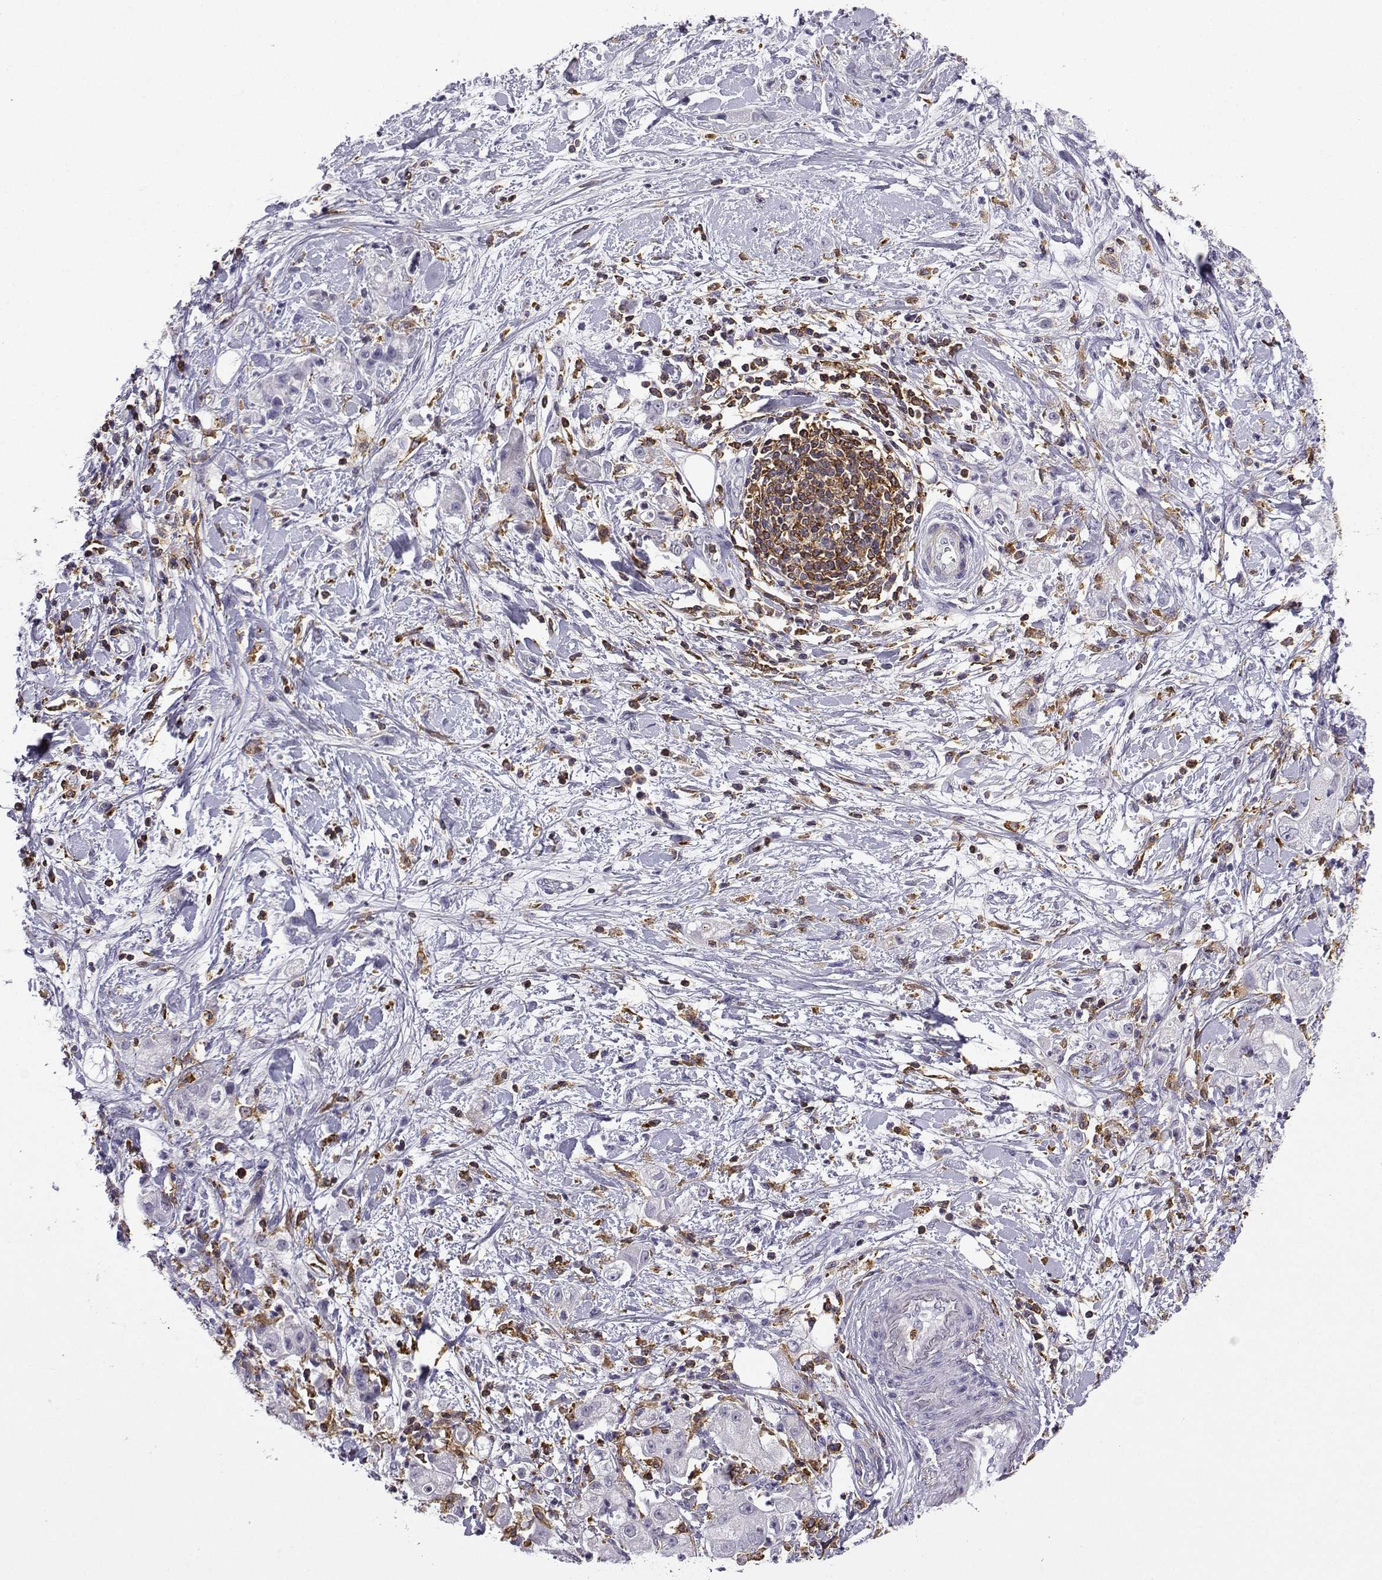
{"staining": {"intensity": "negative", "quantity": "none", "location": "none"}, "tissue": "stomach cancer", "cell_type": "Tumor cells", "image_type": "cancer", "snomed": [{"axis": "morphology", "description": "Adenocarcinoma, NOS"}, {"axis": "topography", "description": "Stomach"}], "caption": "IHC photomicrograph of neoplastic tissue: adenocarcinoma (stomach) stained with DAB shows no significant protein staining in tumor cells.", "gene": "DOCK10", "patient": {"sex": "male", "age": 58}}